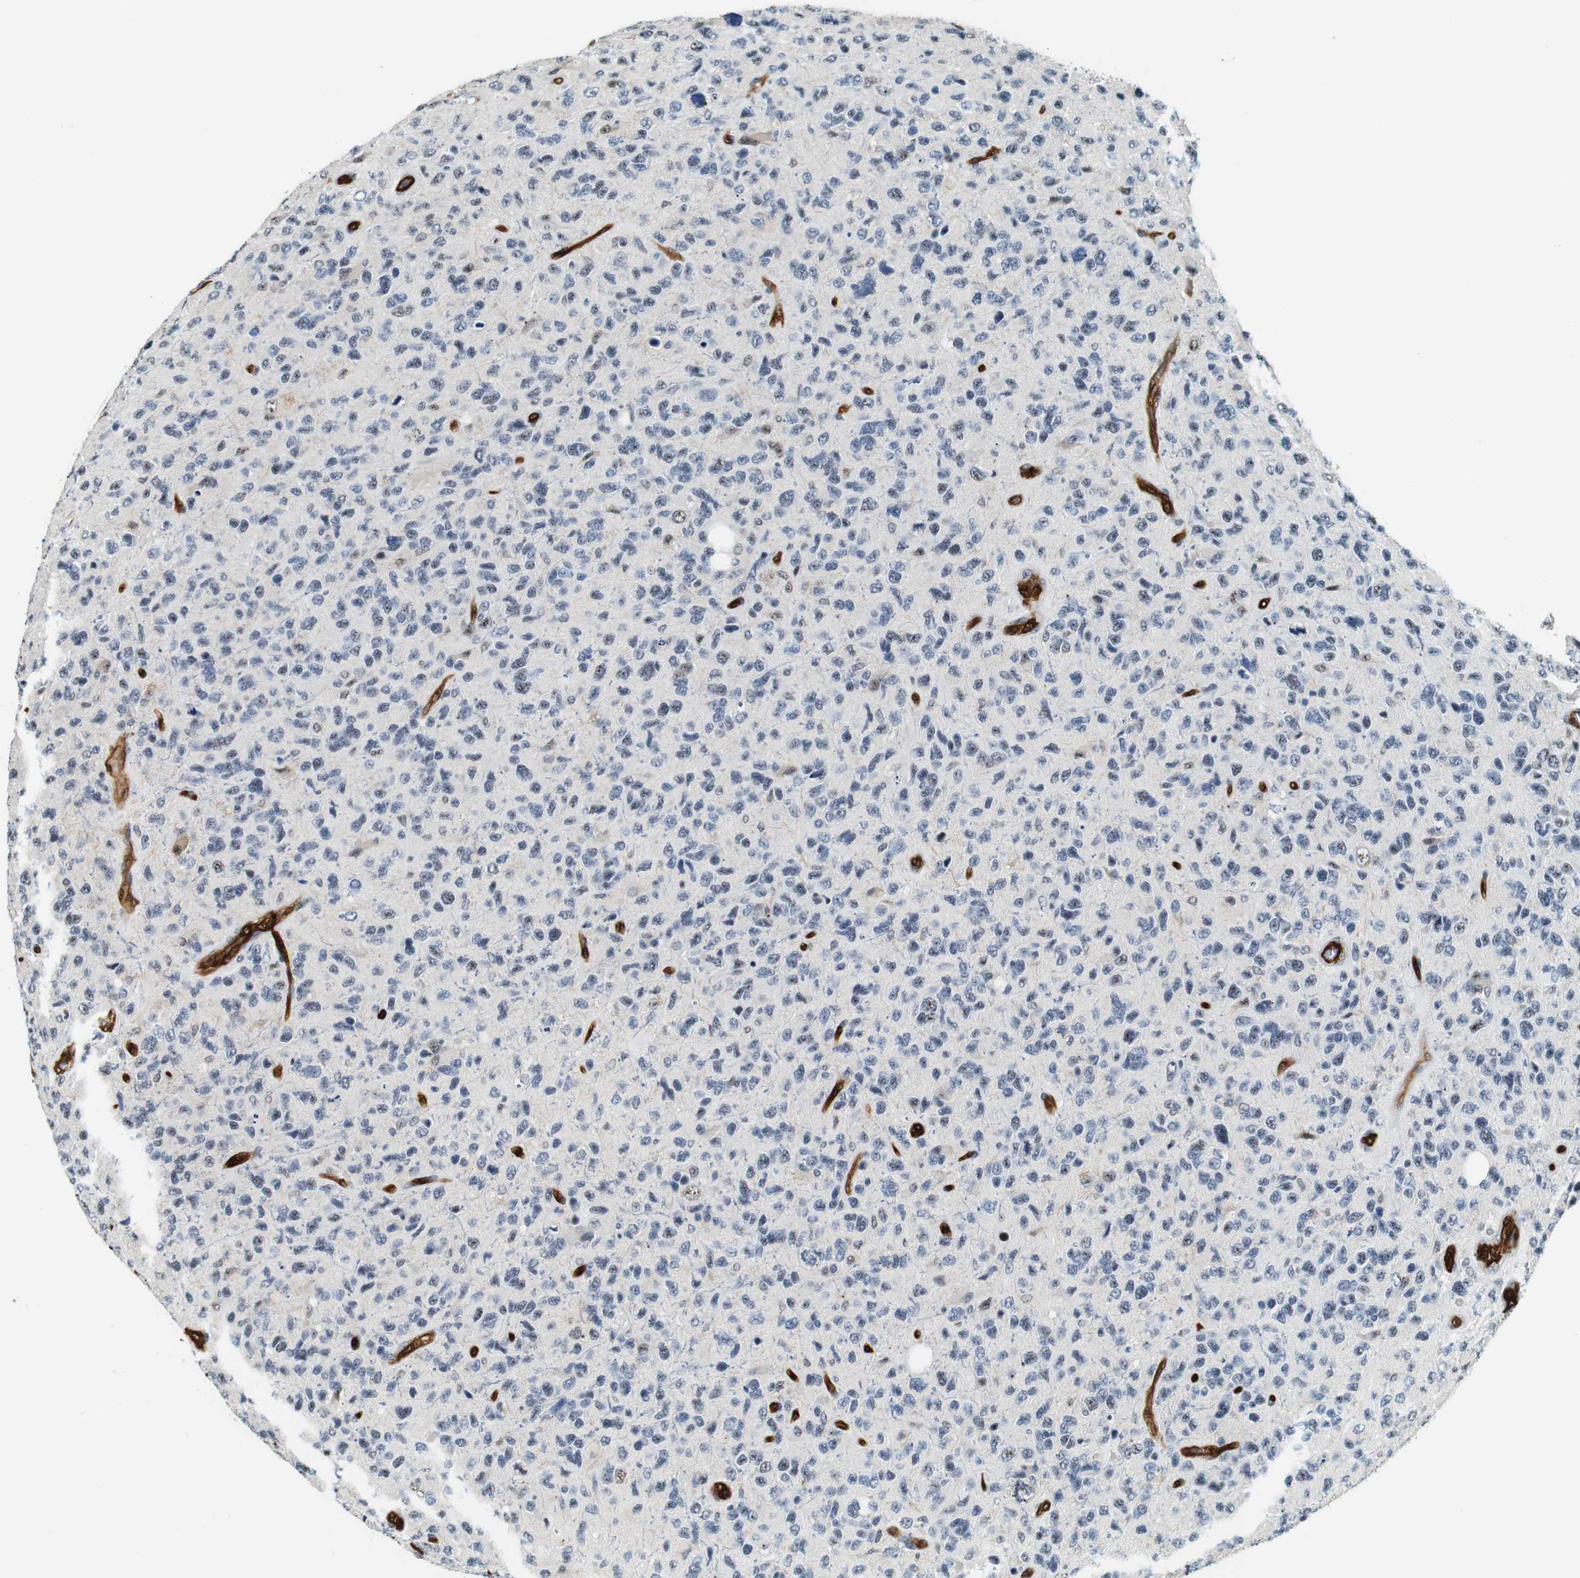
{"staining": {"intensity": "weak", "quantity": "<25%", "location": "nuclear"}, "tissue": "glioma", "cell_type": "Tumor cells", "image_type": "cancer", "snomed": [{"axis": "morphology", "description": "Glioma, malignant, High grade"}, {"axis": "topography", "description": "Brain"}], "caption": "A photomicrograph of malignant glioma (high-grade) stained for a protein shows no brown staining in tumor cells. (DAB immunohistochemistry (IHC) visualized using brightfield microscopy, high magnification).", "gene": "LXN", "patient": {"sex": "female", "age": 58}}